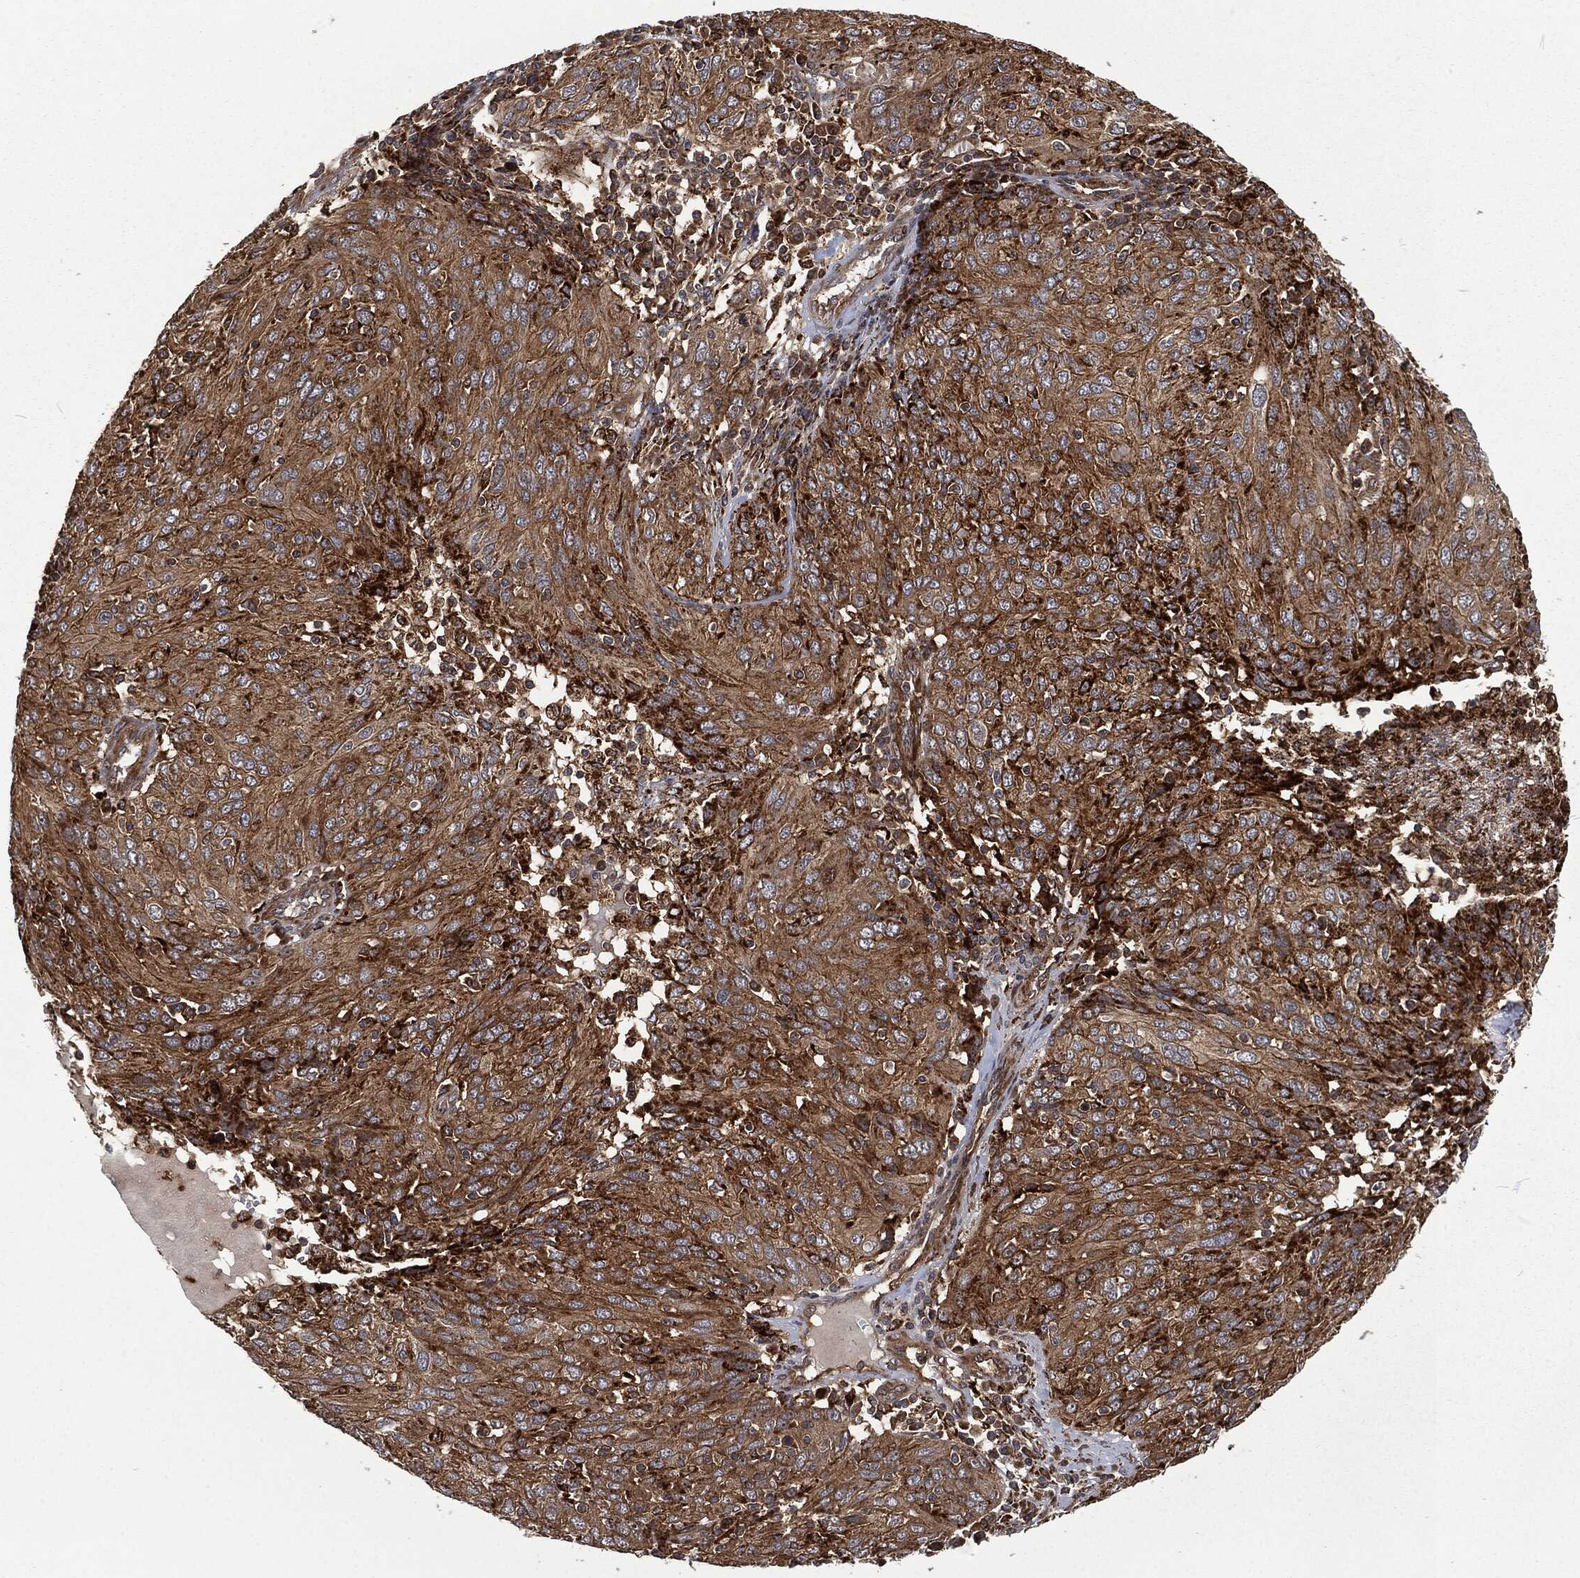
{"staining": {"intensity": "strong", "quantity": ">75%", "location": "cytoplasmic/membranous"}, "tissue": "ovarian cancer", "cell_type": "Tumor cells", "image_type": "cancer", "snomed": [{"axis": "morphology", "description": "Carcinoma, endometroid"}, {"axis": "topography", "description": "Ovary"}], "caption": "The micrograph shows a brown stain indicating the presence of a protein in the cytoplasmic/membranous of tumor cells in ovarian endometroid carcinoma. (DAB = brown stain, brightfield microscopy at high magnification).", "gene": "RFTN1", "patient": {"sex": "female", "age": 50}}